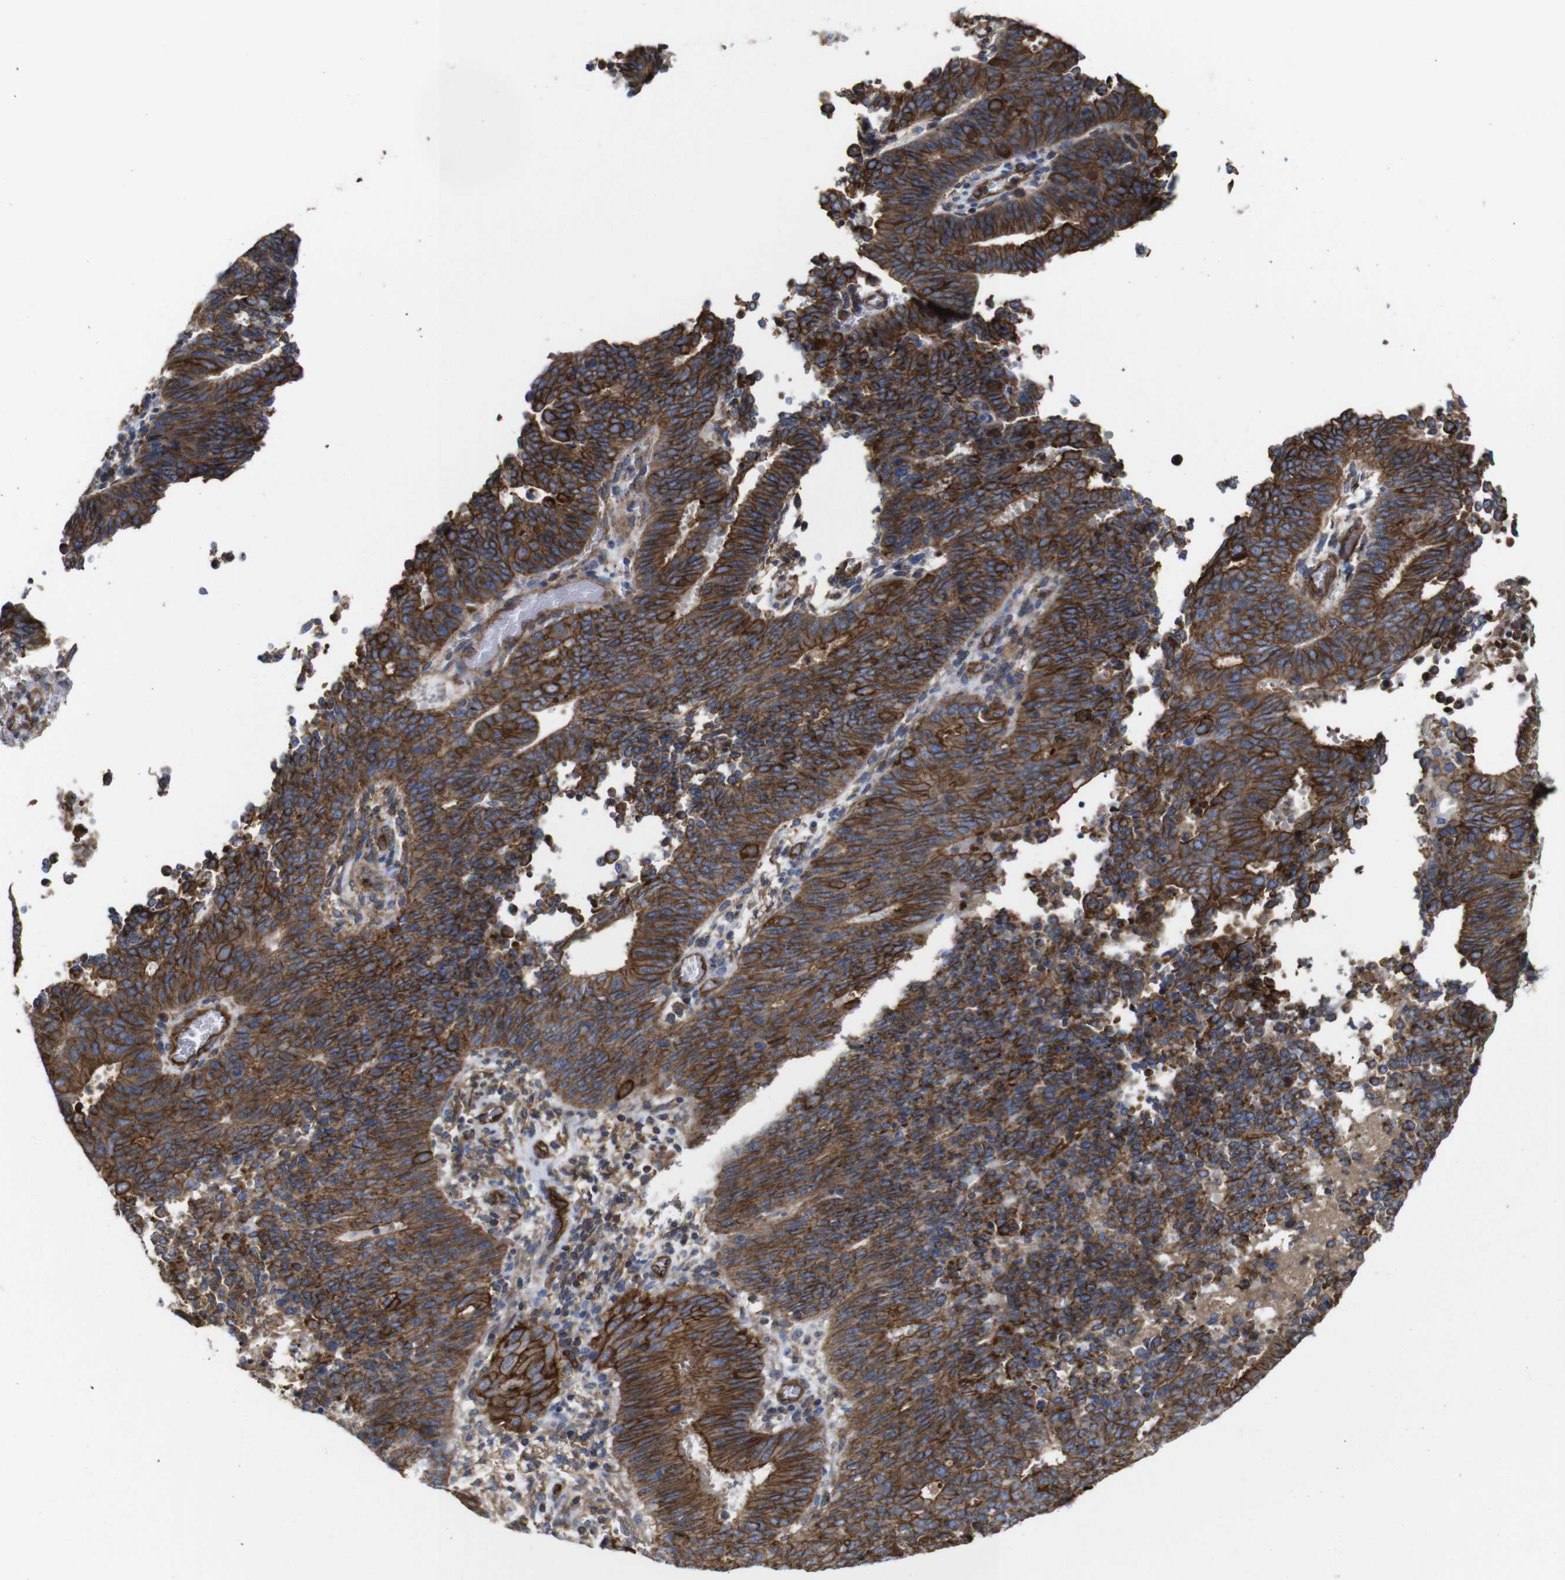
{"staining": {"intensity": "strong", "quantity": ">75%", "location": "cytoplasmic/membranous"}, "tissue": "cervical cancer", "cell_type": "Tumor cells", "image_type": "cancer", "snomed": [{"axis": "morphology", "description": "Adenocarcinoma, NOS"}, {"axis": "topography", "description": "Cervix"}], "caption": "The image shows immunohistochemical staining of cervical cancer (adenocarcinoma). There is strong cytoplasmic/membranous positivity is seen in about >75% of tumor cells.", "gene": "SPTBN1", "patient": {"sex": "female", "age": 44}}